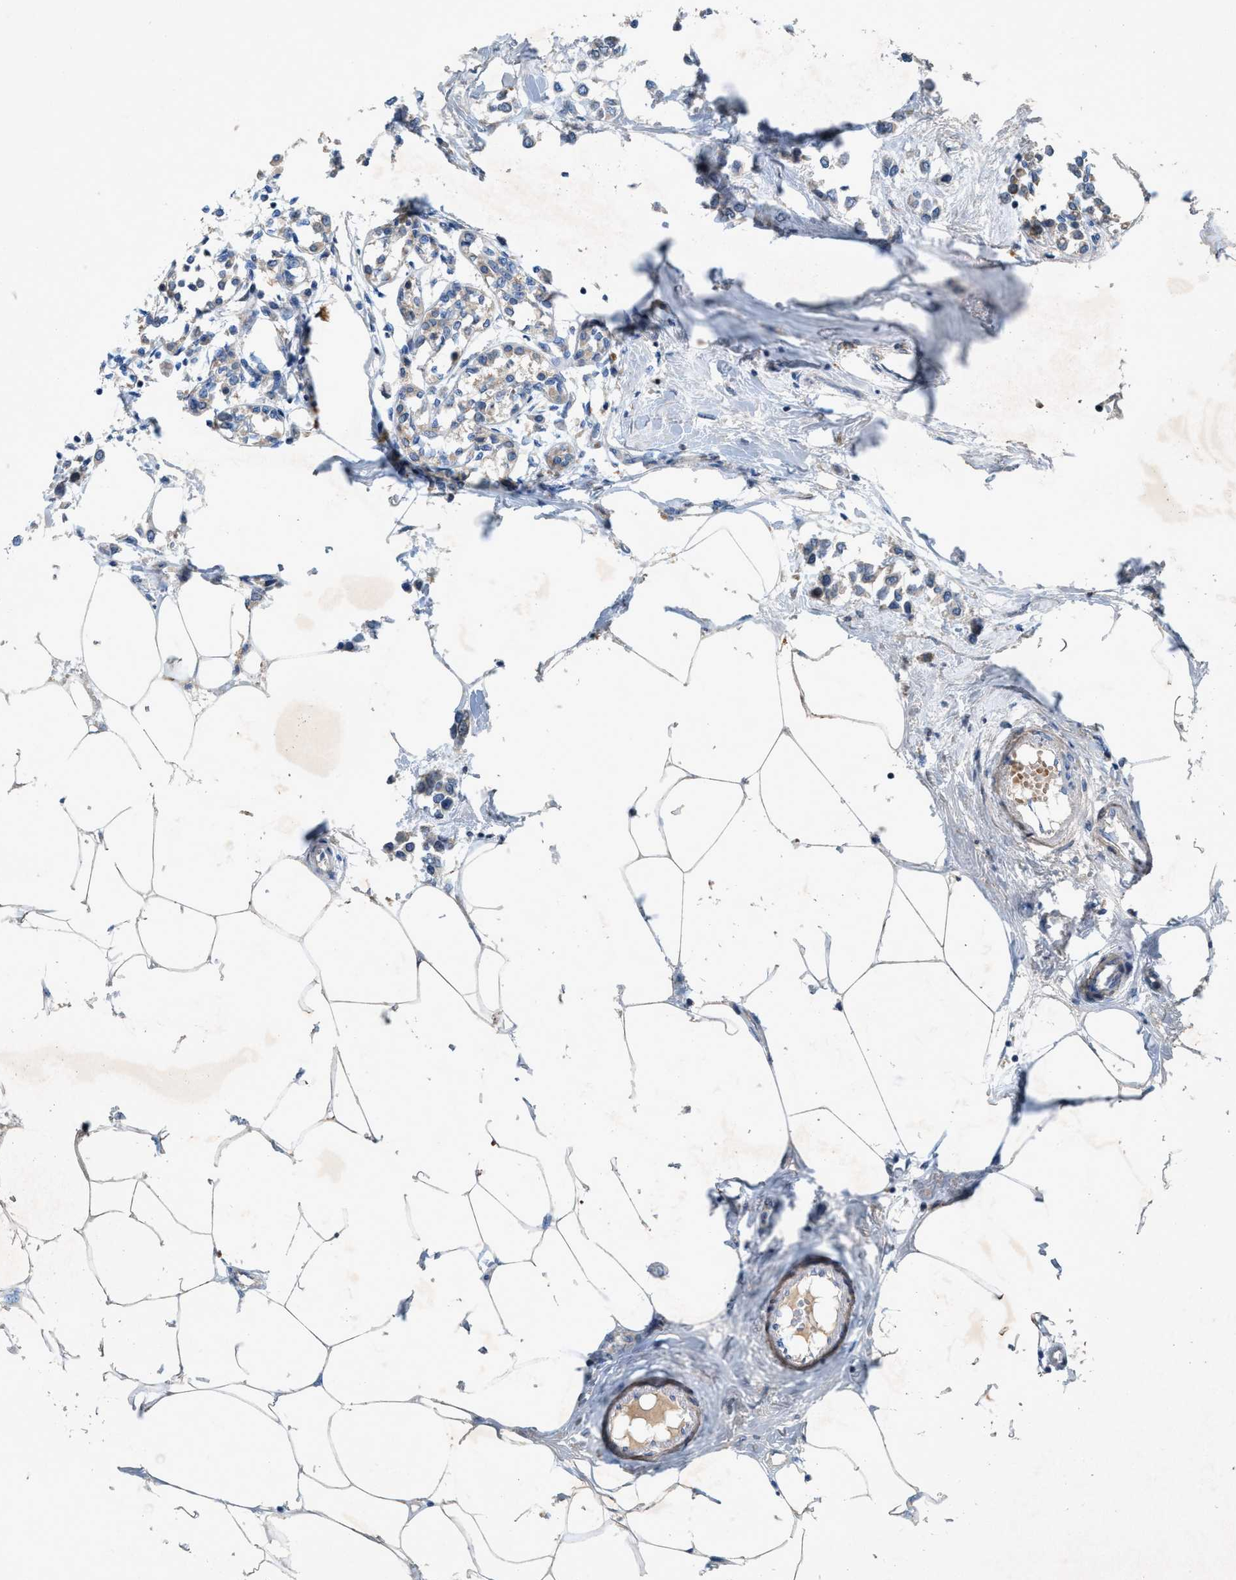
{"staining": {"intensity": "weak", "quantity": "<25%", "location": "cytoplasmic/membranous"}, "tissue": "breast cancer", "cell_type": "Tumor cells", "image_type": "cancer", "snomed": [{"axis": "morphology", "description": "Lobular carcinoma"}, {"axis": "topography", "description": "Breast"}], "caption": "DAB immunohistochemical staining of human breast cancer (lobular carcinoma) shows no significant positivity in tumor cells.", "gene": "URGCP", "patient": {"sex": "female", "age": 51}}